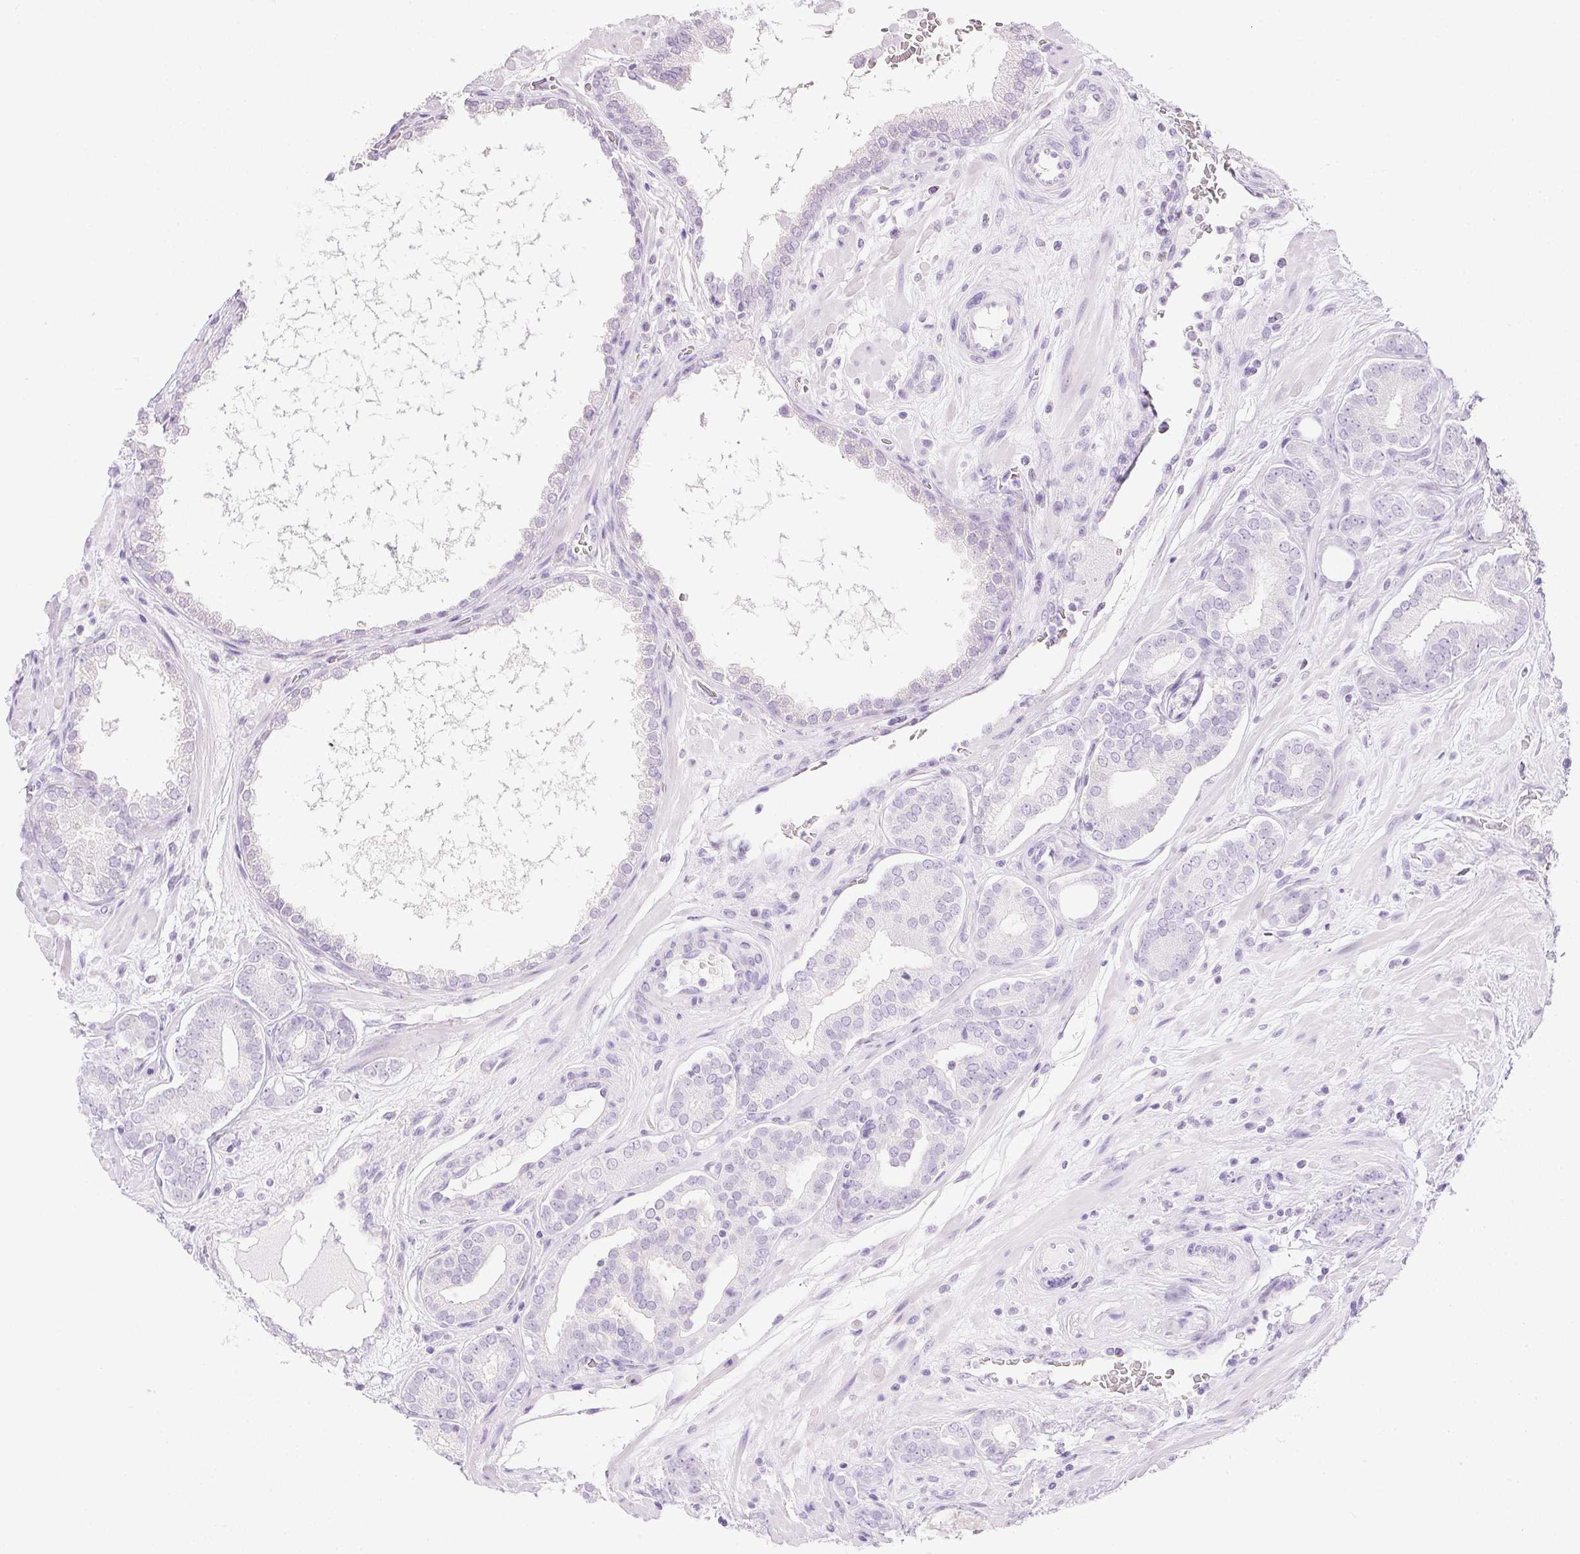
{"staining": {"intensity": "negative", "quantity": "none", "location": "none"}, "tissue": "prostate cancer", "cell_type": "Tumor cells", "image_type": "cancer", "snomed": [{"axis": "morphology", "description": "Adenocarcinoma, High grade"}, {"axis": "topography", "description": "Prostate"}], "caption": "Photomicrograph shows no protein positivity in tumor cells of prostate cancer (adenocarcinoma (high-grade)) tissue.", "gene": "ATP6V1G3", "patient": {"sex": "male", "age": 66}}